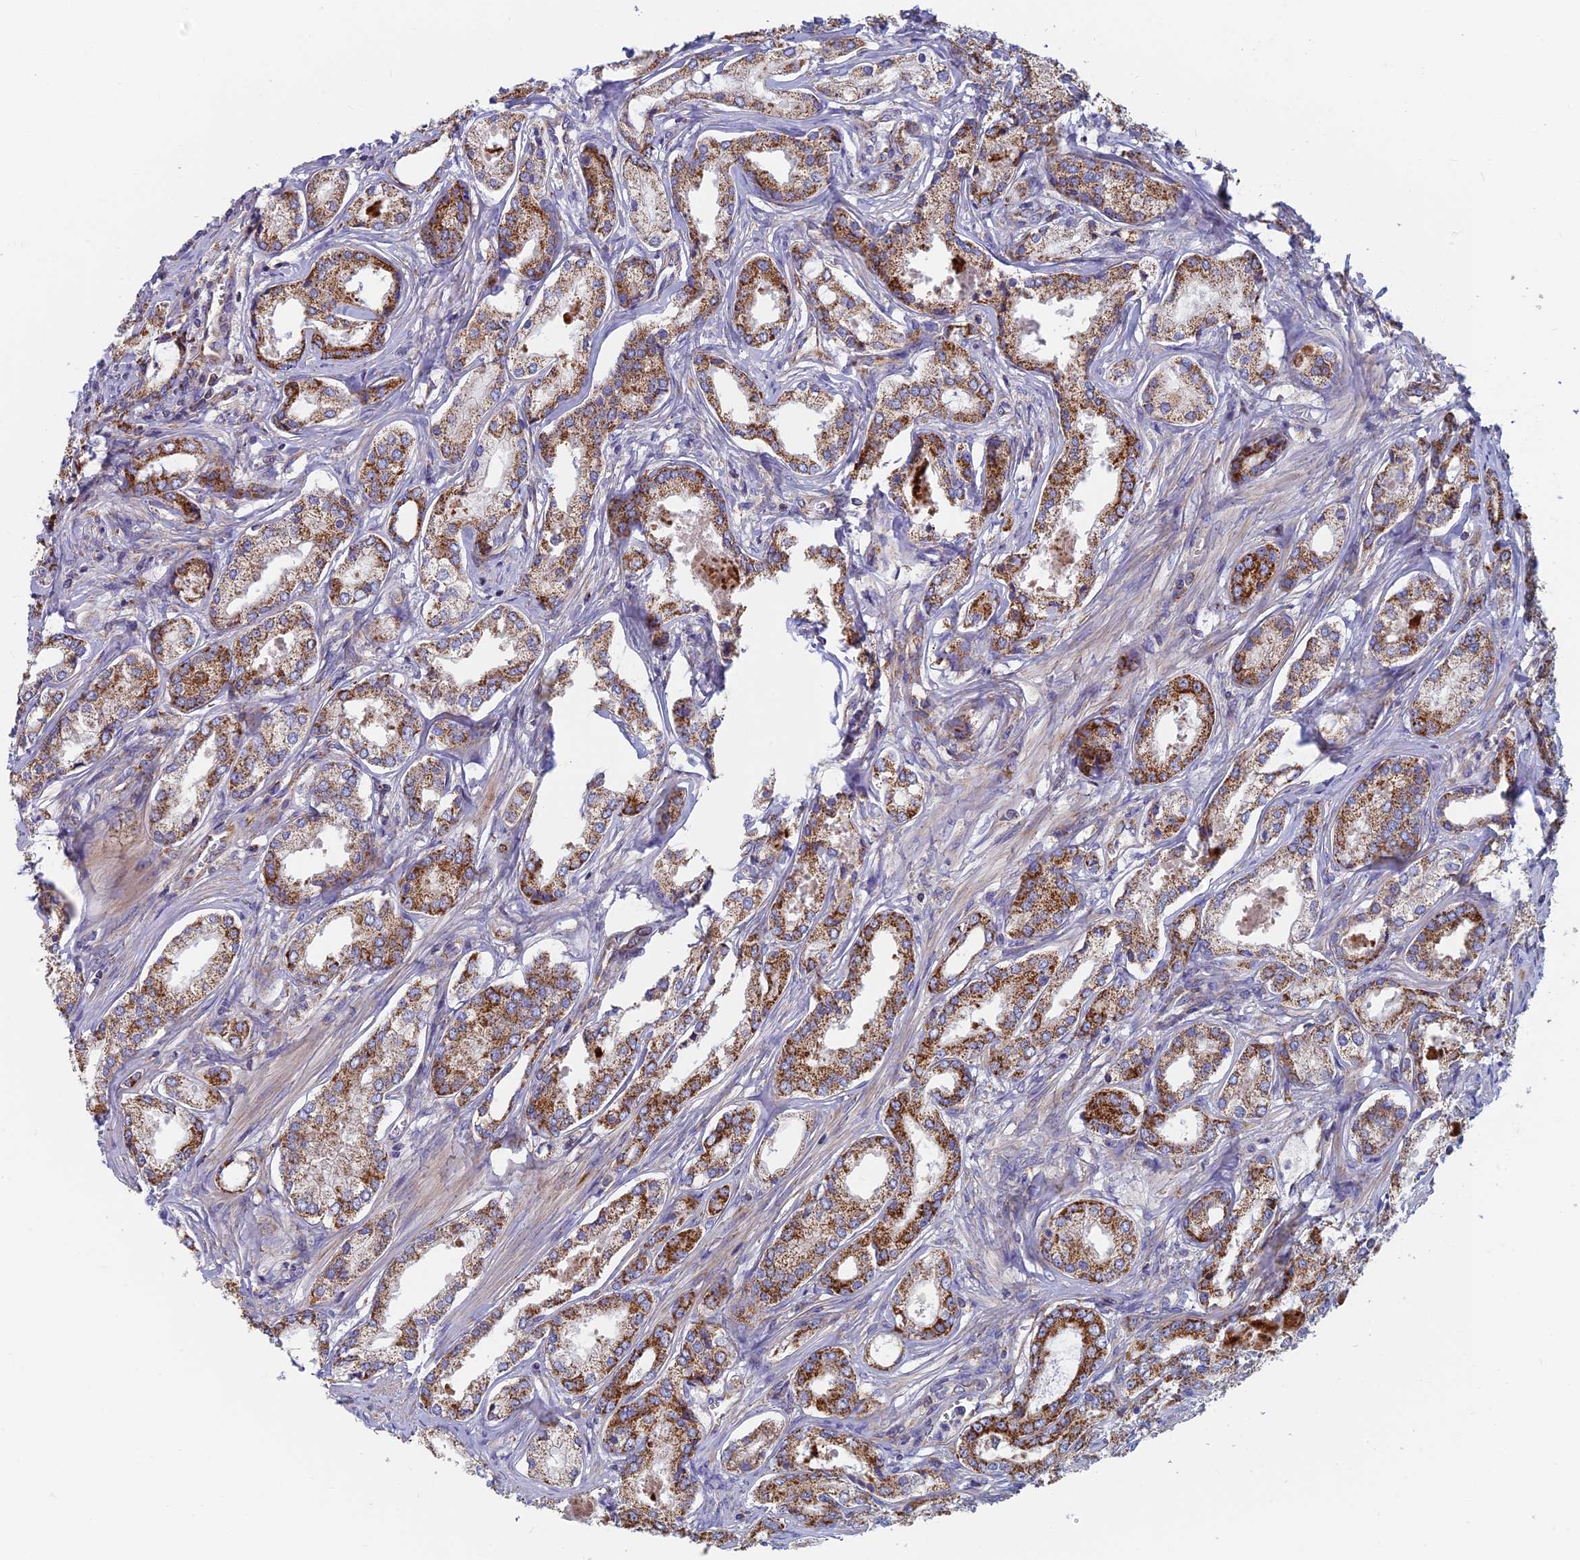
{"staining": {"intensity": "strong", "quantity": ">75%", "location": "cytoplasmic/membranous"}, "tissue": "prostate cancer", "cell_type": "Tumor cells", "image_type": "cancer", "snomed": [{"axis": "morphology", "description": "Adenocarcinoma, Low grade"}, {"axis": "topography", "description": "Prostate"}], "caption": "Prostate adenocarcinoma (low-grade) stained with a protein marker demonstrates strong staining in tumor cells.", "gene": "MRPS9", "patient": {"sex": "male", "age": 68}}